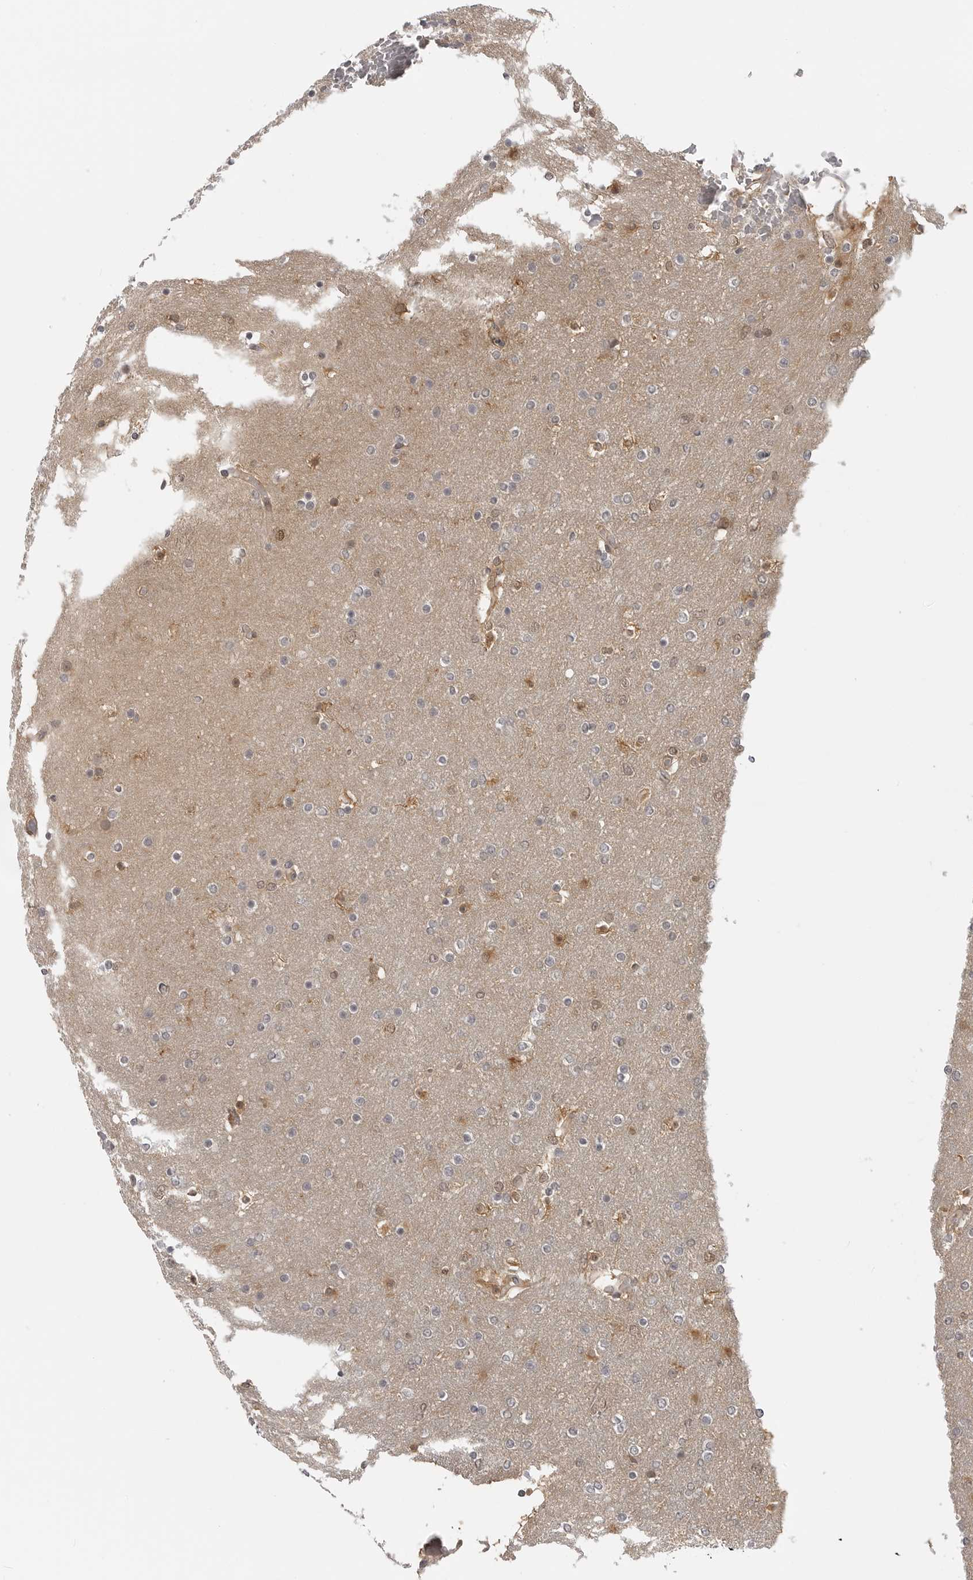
{"staining": {"intensity": "moderate", "quantity": "<25%", "location": "cytoplasmic/membranous,nuclear"}, "tissue": "glioma", "cell_type": "Tumor cells", "image_type": "cancer", "snomed": [{"axis": "morphology", "description": "Glioma, malignant, High grade"}, {"axis": "topography", "description": "Cerebral cortex"}], "caption": "Tumor cells show low levels of moderate cytoplasmic/membranous and nuclear staining in approximately <25% of cells in glioma.", "gene": "CTIF", "patient": {"sex": "female", "age": 36}}